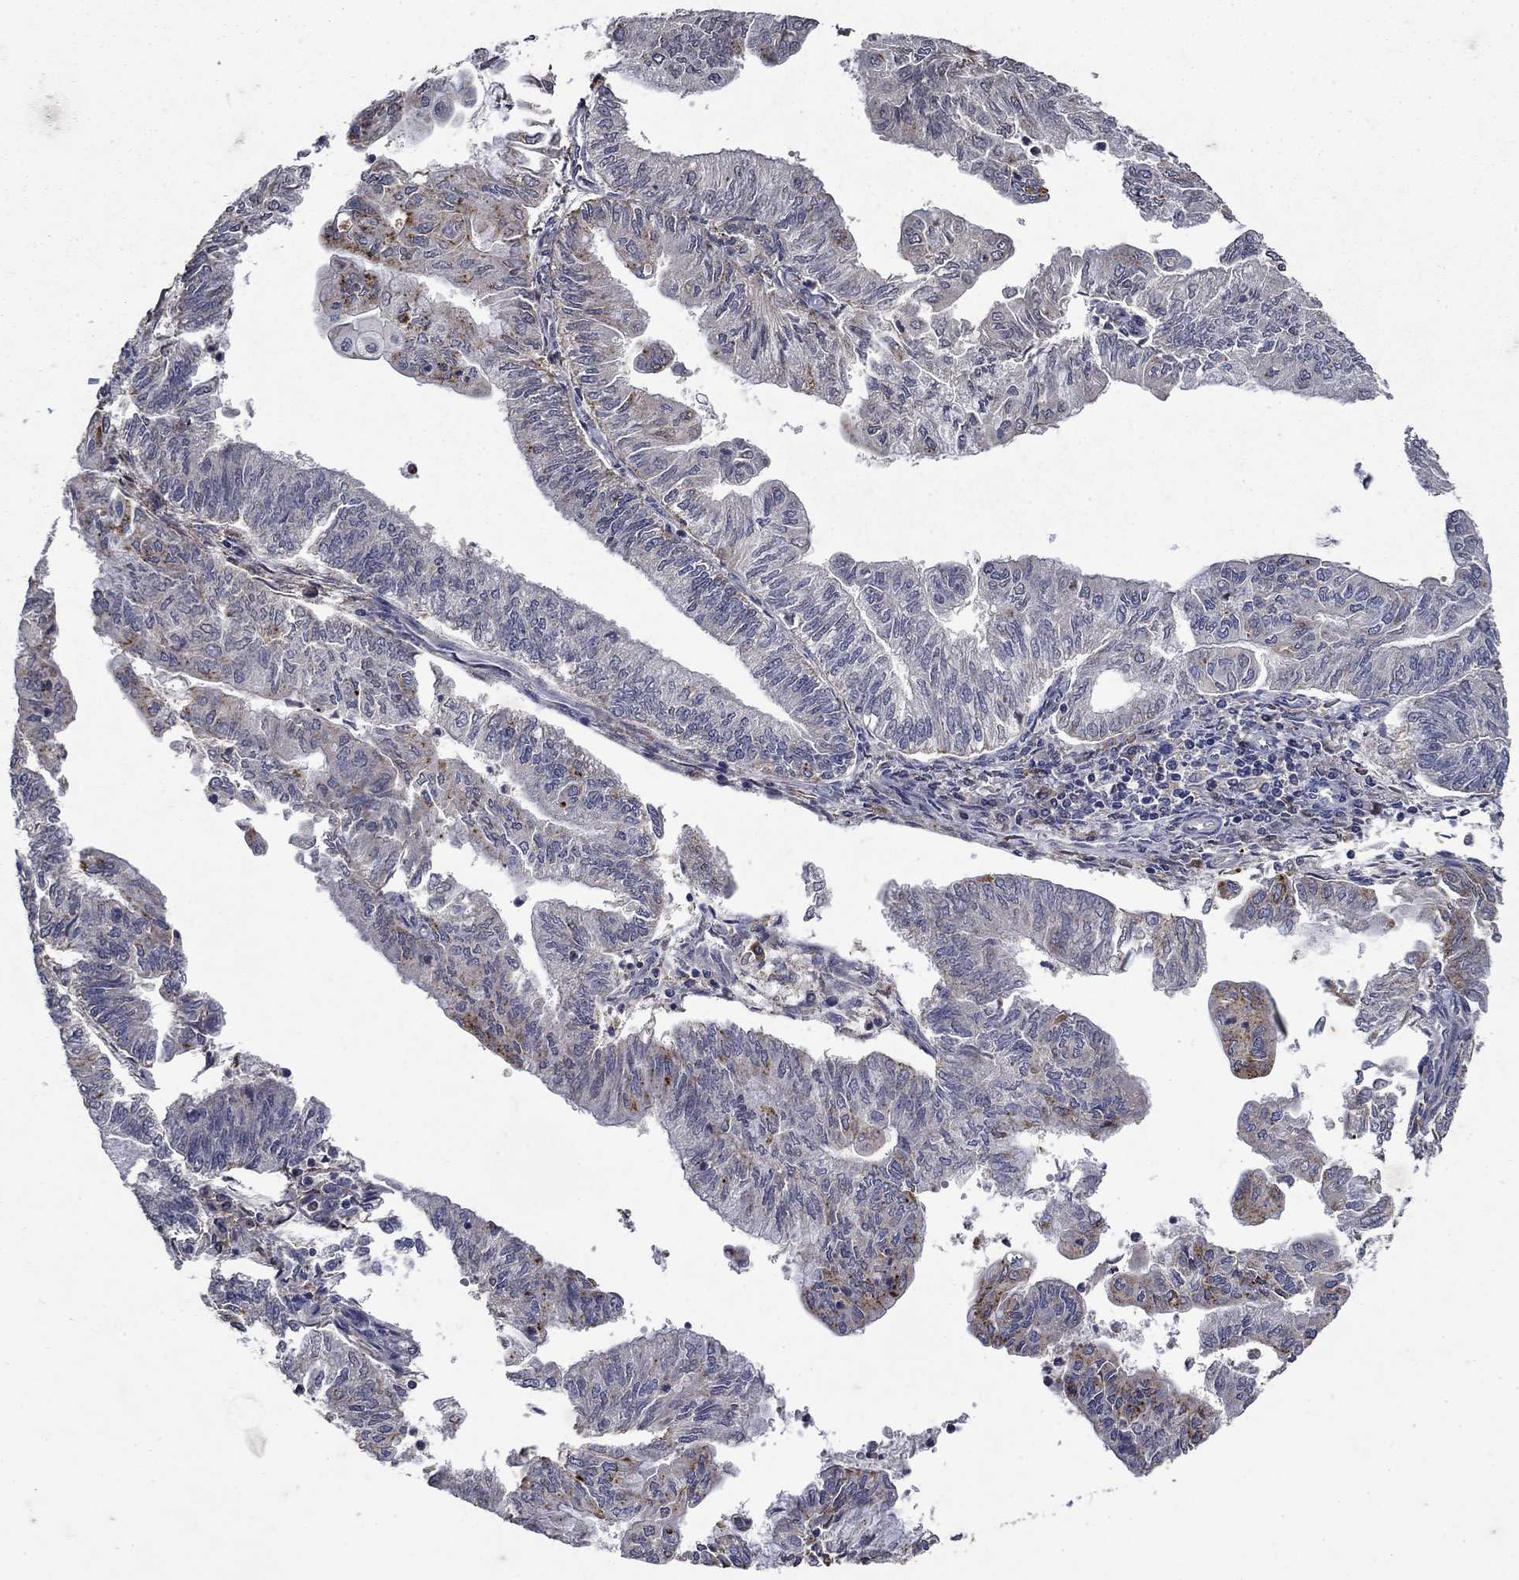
{"staining": {"intensity": "negative", "quantity": "none", "location": "none"}, "tissue": "endometrial cancer", "cell_type": "Tumor cells", "image_type": "cancer", "snomed": [{"axis": "morphology", "description": "Adenocarcinoma, NOS"}, {"axis": "topography", "description": "Endometrium"}], "caption": "Tumor cells are negative for protein expression in human endometrial adenocarcinoma.", "gene": "NPC2", "patient": {"sex": "female", "age": 59}}